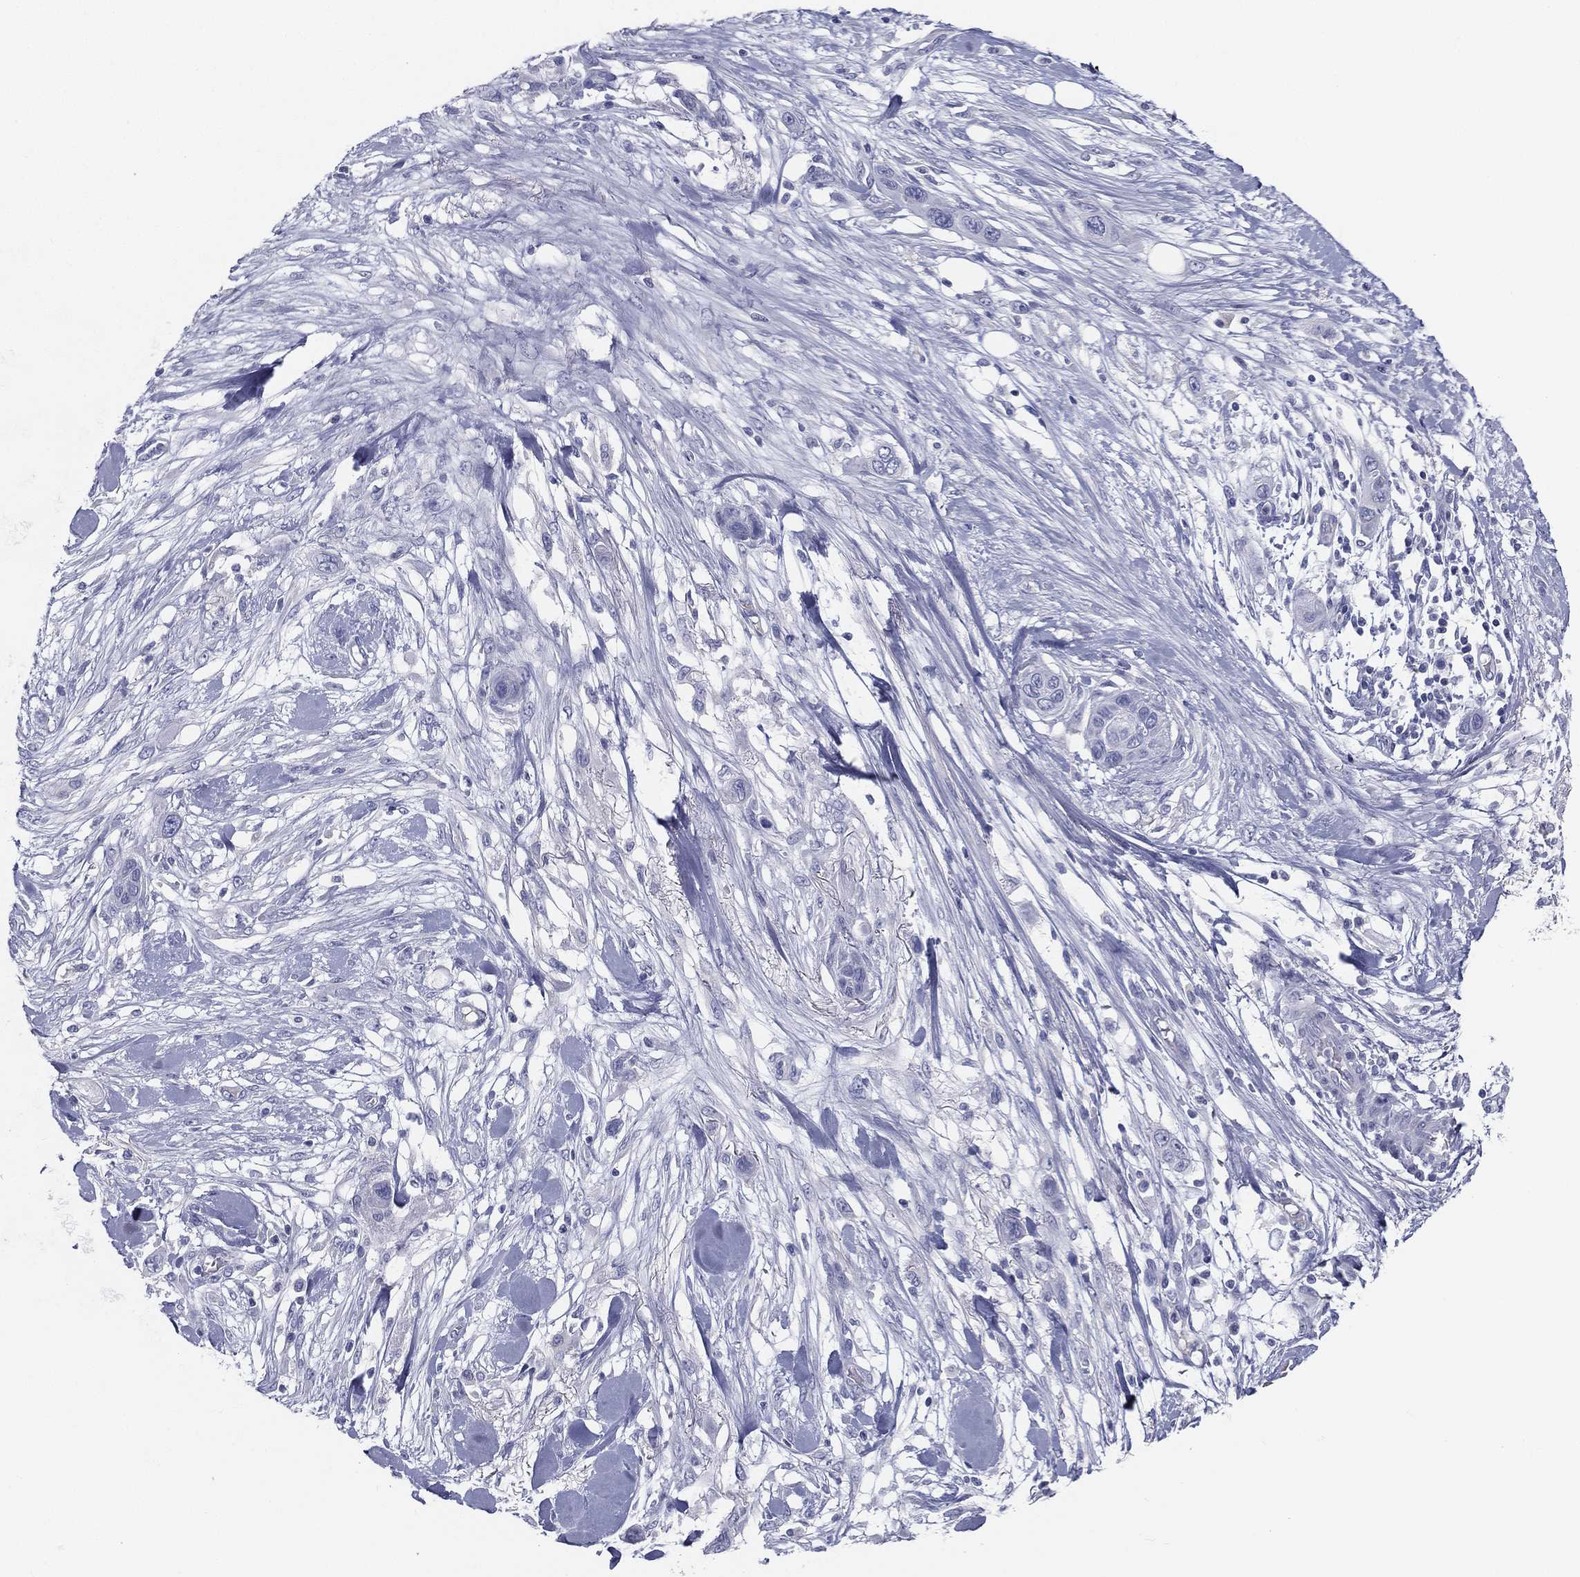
{"staining": {"intensity": "negative", "quantity": "none", "location": "none"}, "tissue": "skin cancer", "cell_type": "Tumor cells", "image_type": "cancer", "snomed": [{"axis": "morphology", "description": "Squamous cell carcinoma, NOS"}, {"axis": "topography", "description": "Skin"}], "caption": "IHC of squamous cell carcinoma (skin) displays no staining in tumor cells.", "gene": "STS", "patient": {"sex": "male", "age": 79}}